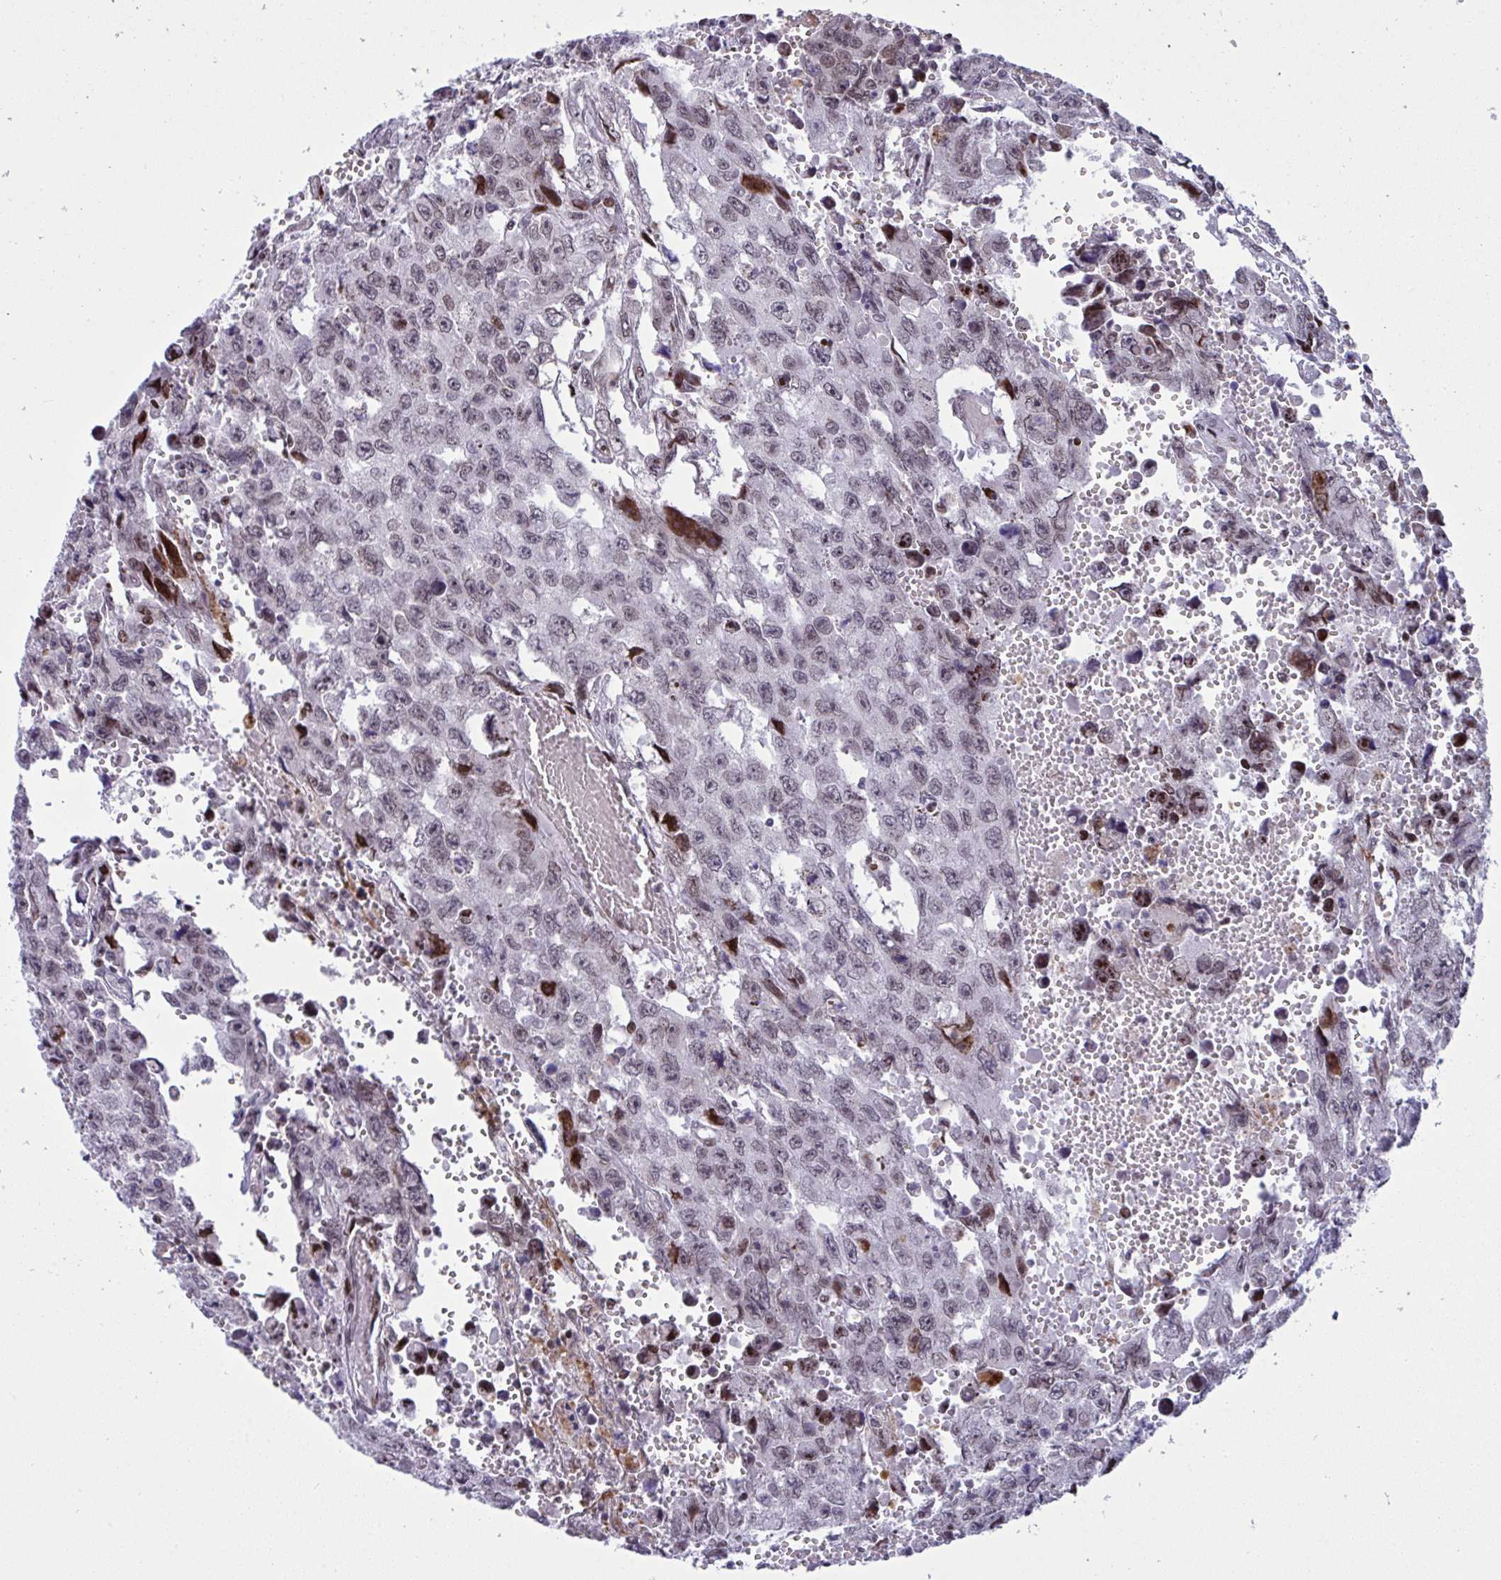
{"staining": {"intensity": "weak", "quantity": "<25%", "location": "nuclear"}, "tissue": "testis cancer", "cell_type": "Tumor cells", "image_type": "cancer", "snomed": [{"axis": "morphology", "description": "Seminoma, NOS"}, {"axis": "topography", "description": "Testis"}], "caption": "A histopathology image of human seminoma (testis) is negative for staining in tumor cells.", "gene": "ZFHX3", "patient": {"sex": "male", "age": 26}}